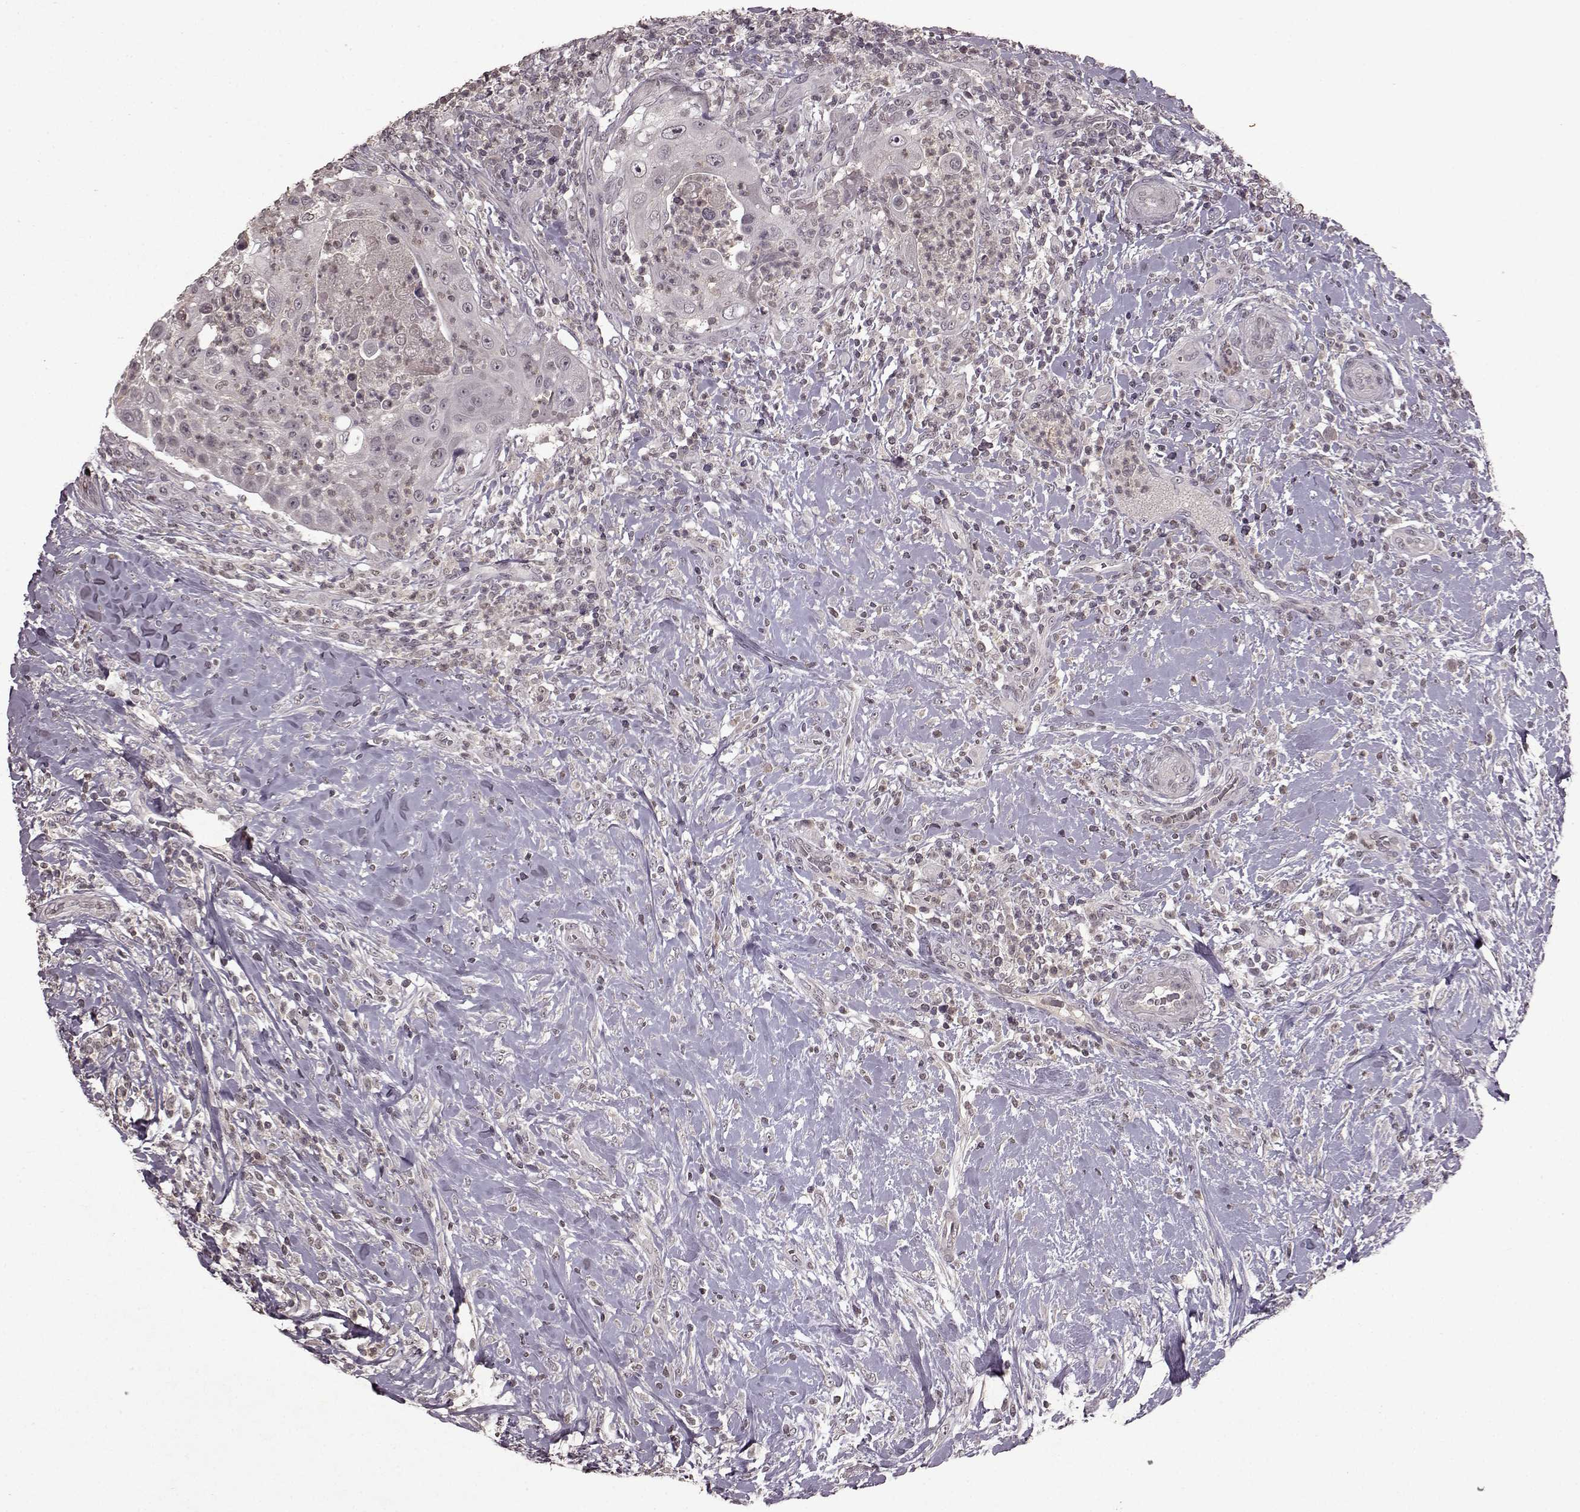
{"staining": {"intensity": "negative", "quantity": "none", "location": "none"}, "tissue": "head and neck cancer", "cell_type": "Tumor cells", "image_type": "cancer", "snomed": [{"axis": "morphology", "description": "Squamous cell carcinoma, NOS"}, {"axis": "topography", "description": "Head-Neck"}], "caption": "DAB immunohistochemical staining of human head and neck squamous cell carcinoma reveals no significant expression in tumor cells.", "gene": "LHB", "patient": {"sex": "male", "age": 69}}